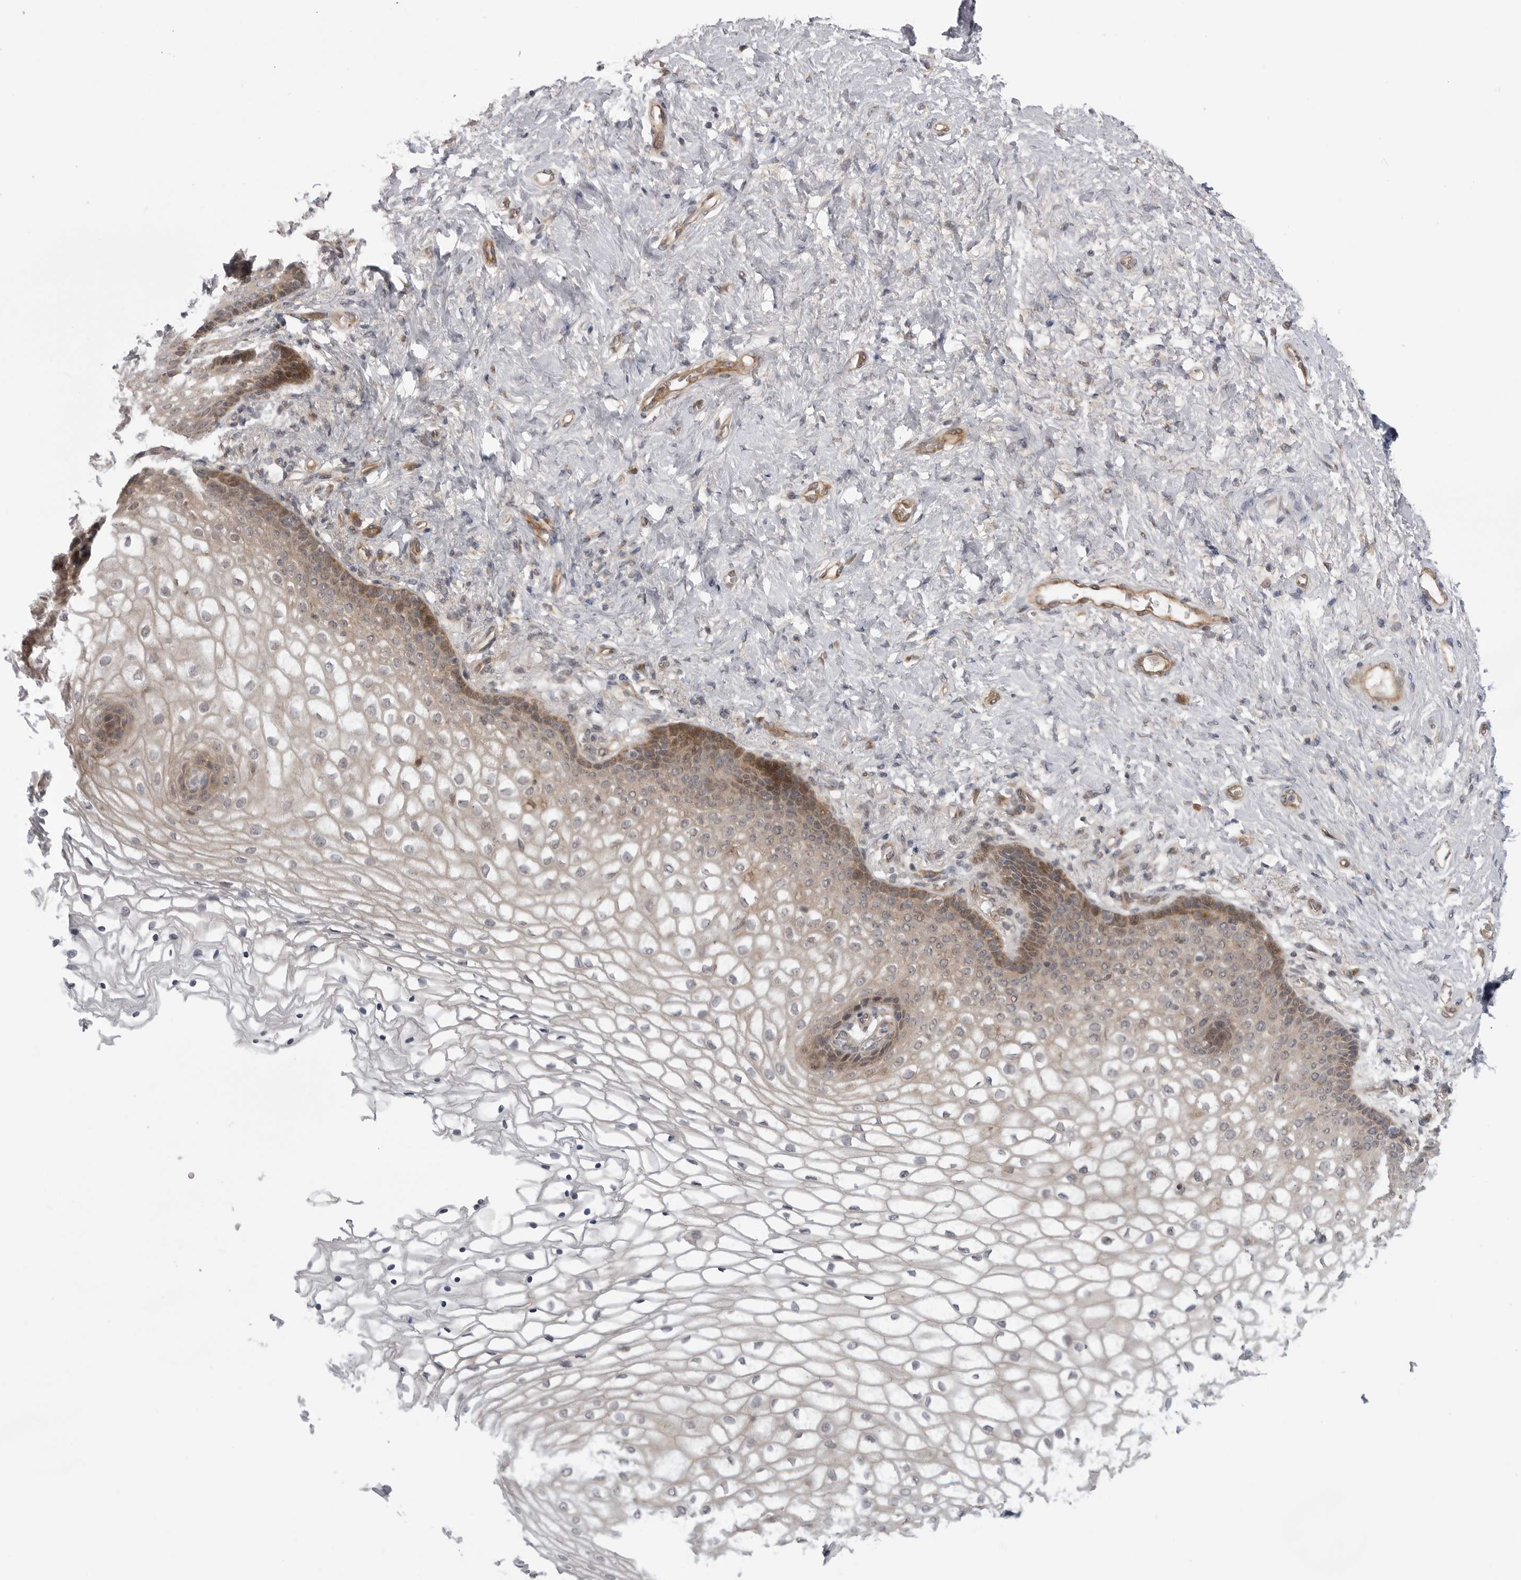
{"staining": {"intensity": "moderate", "quantity": "<25%", "location": "cytoplasmic/membranous,nuclear"}, "tissue": "vagina", "cell_type": "Squamous epithelial cells", "image_type": "normal", "snomed": [{"axis": "morphology", "description": "Normal tissue, NOS"}, {"axis": "topography", "description": "Vagina"}], "caption": "An immunohistochemistry (IHC) image of normal tissue is shown. Protein staining in brown labels moderate cytoplasmic/membranous,nuclear positivity in vagina within squamous epithelial cells. (DAB (3,3'-diaminobenzidine) IHC with brightfield microscopy, high magnification).", "gene": "LRRC45", "patient": {"sex": "female", "age": 60}}